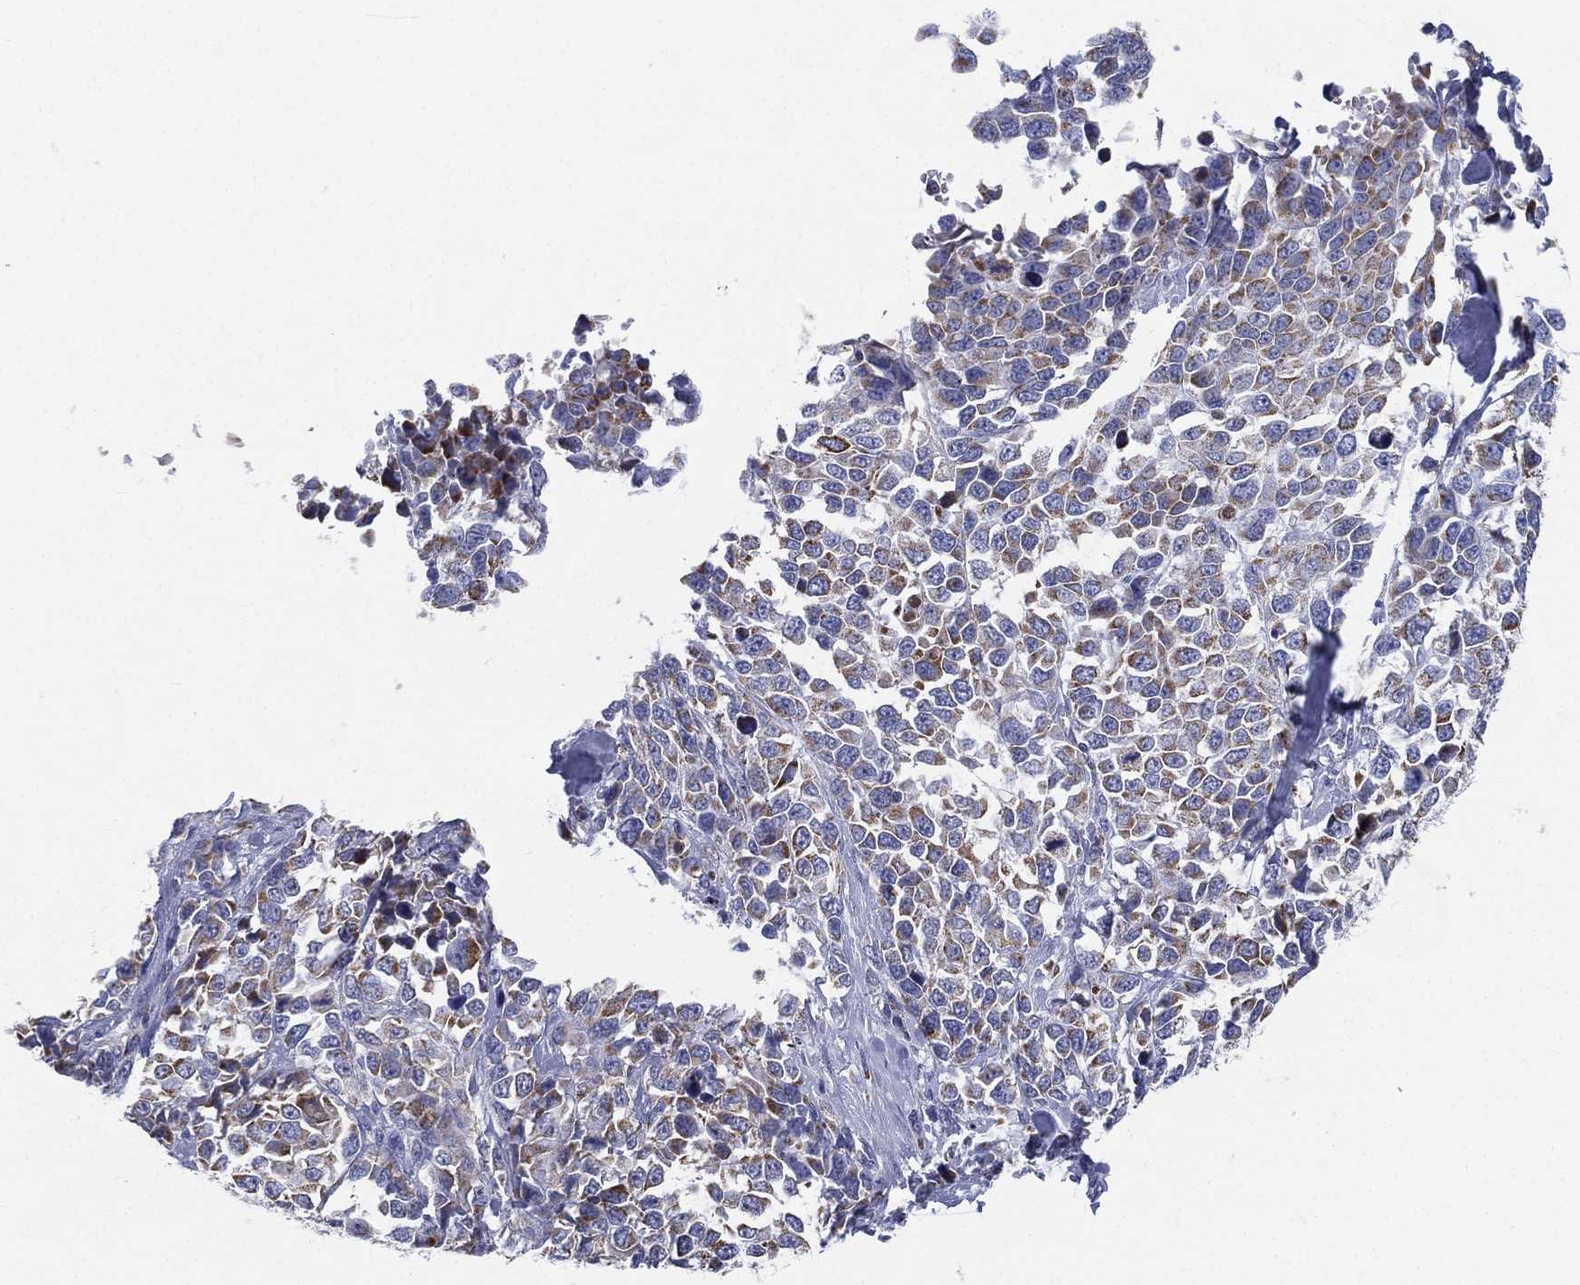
{"staining": {"intensity": "moderate", "quantity": ">75%", "location": "cytoplasmic/membranous"}, "tissue": "melanoma", "cell_type": "Tumor cells", "image_type": "cancer", "snomed": [{"axis": "morphology", "description": "Malignant melanoma, Metastatic site"}, {"axis": "topography", "description": "Skin"}], "caption": "Malignant melanoma (metastatic site) stained with a brown dye displays moderate cytoplasmic/membranous positive staining in about >75% of tumor cells.", "gene": "PWWP3A", "patient": {"sex": "male", "age": 84}}